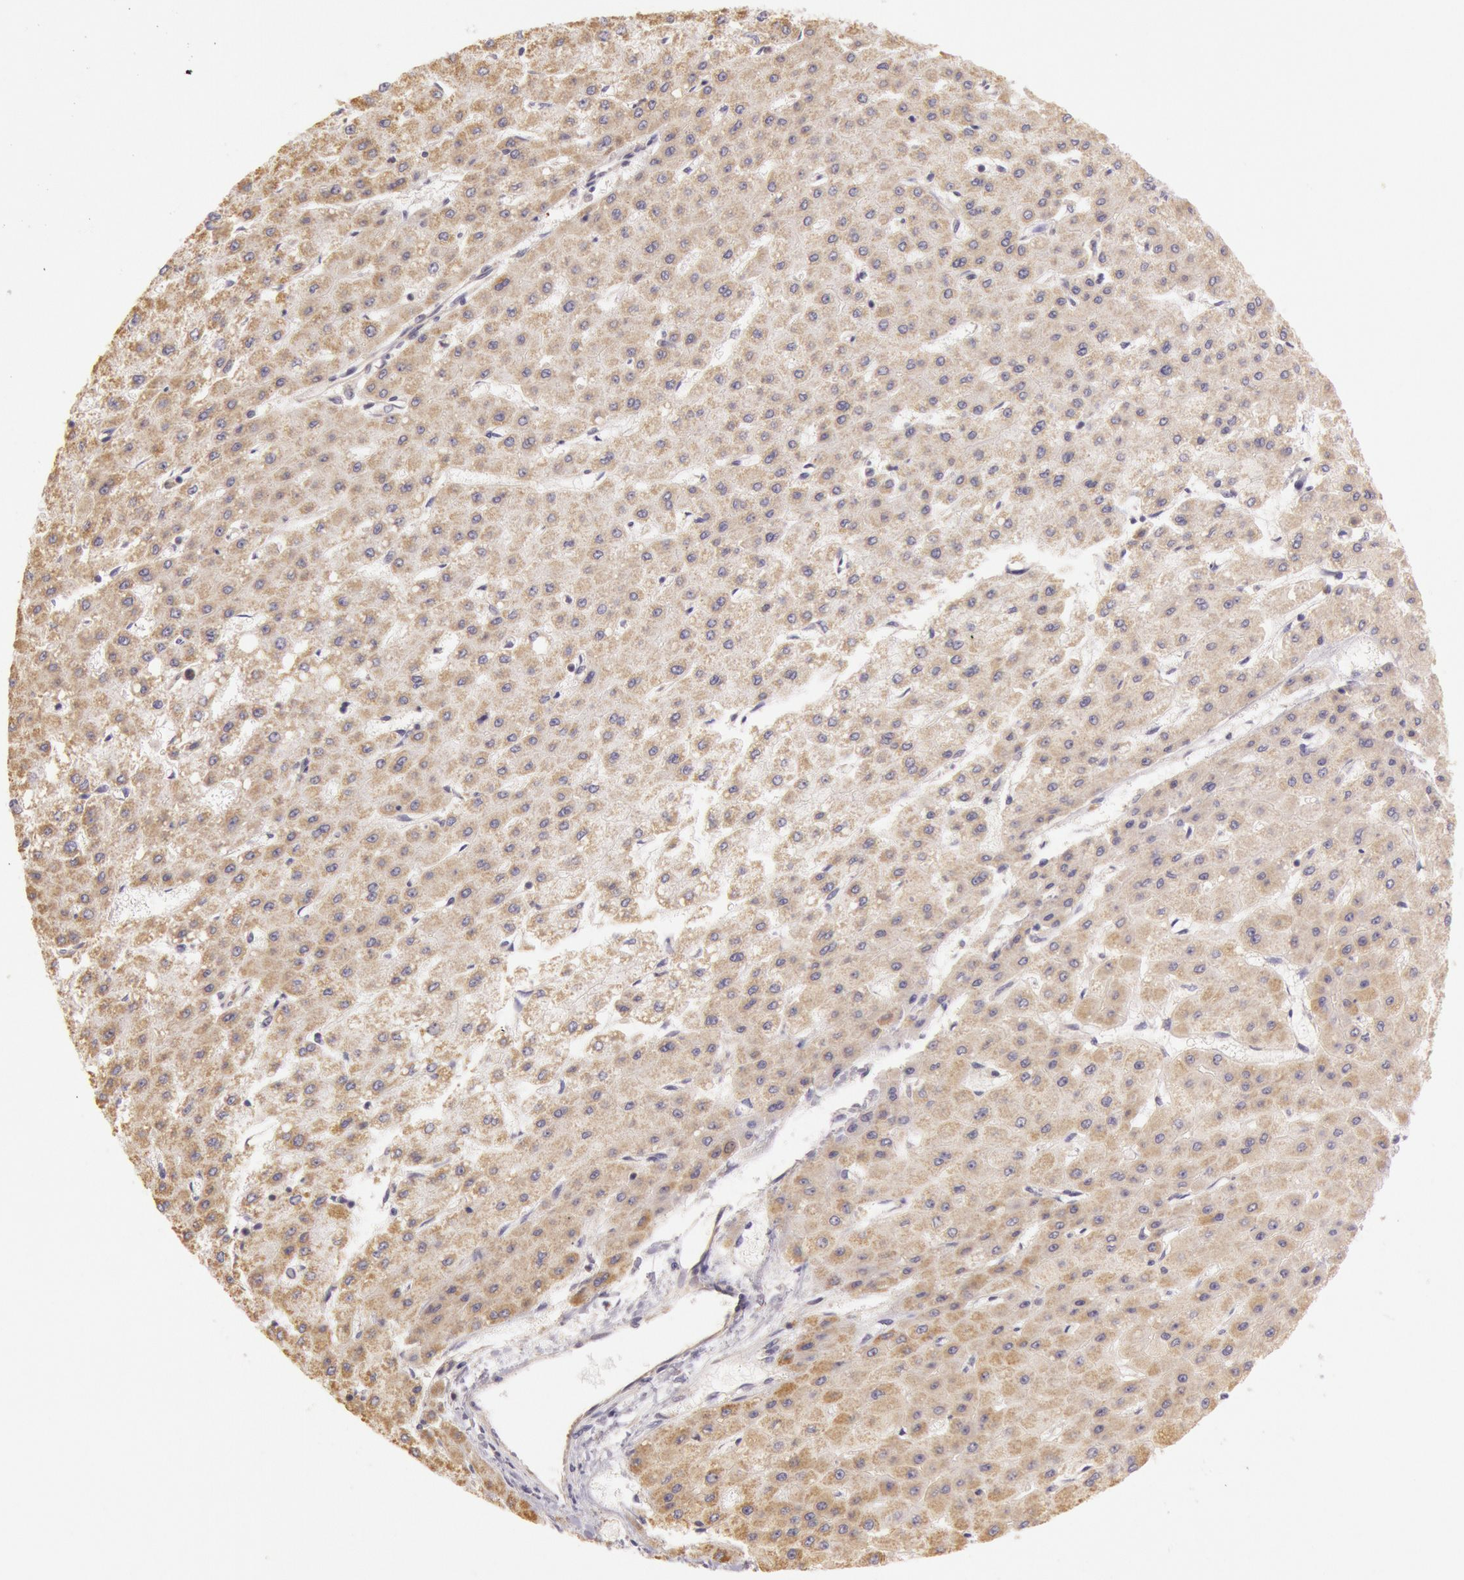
{"staining": {"intensity": "moderate", "quantity": ">75%", "location": "cytoplasmic/membranous"}, "tissue": "liver cancer", "cell_type": "Tumor cells", "image_type": "cancer", "snomed": [{"axis": "morphology", "description": "Carcinoma, Hepatocellular, NOS"}, {"axis": "topography", "description": "Liver"}], "caption": "IHC of liver cancer (hepatocellular carcinoma) displays medium levels of moderate cytoplasmic/membranous staining in approximately >75% of tumor cells. (IHC, brightfield microscopy, high magnification).", "gene": "CDK16", "patient": {"sex": "female", "age": 52}}